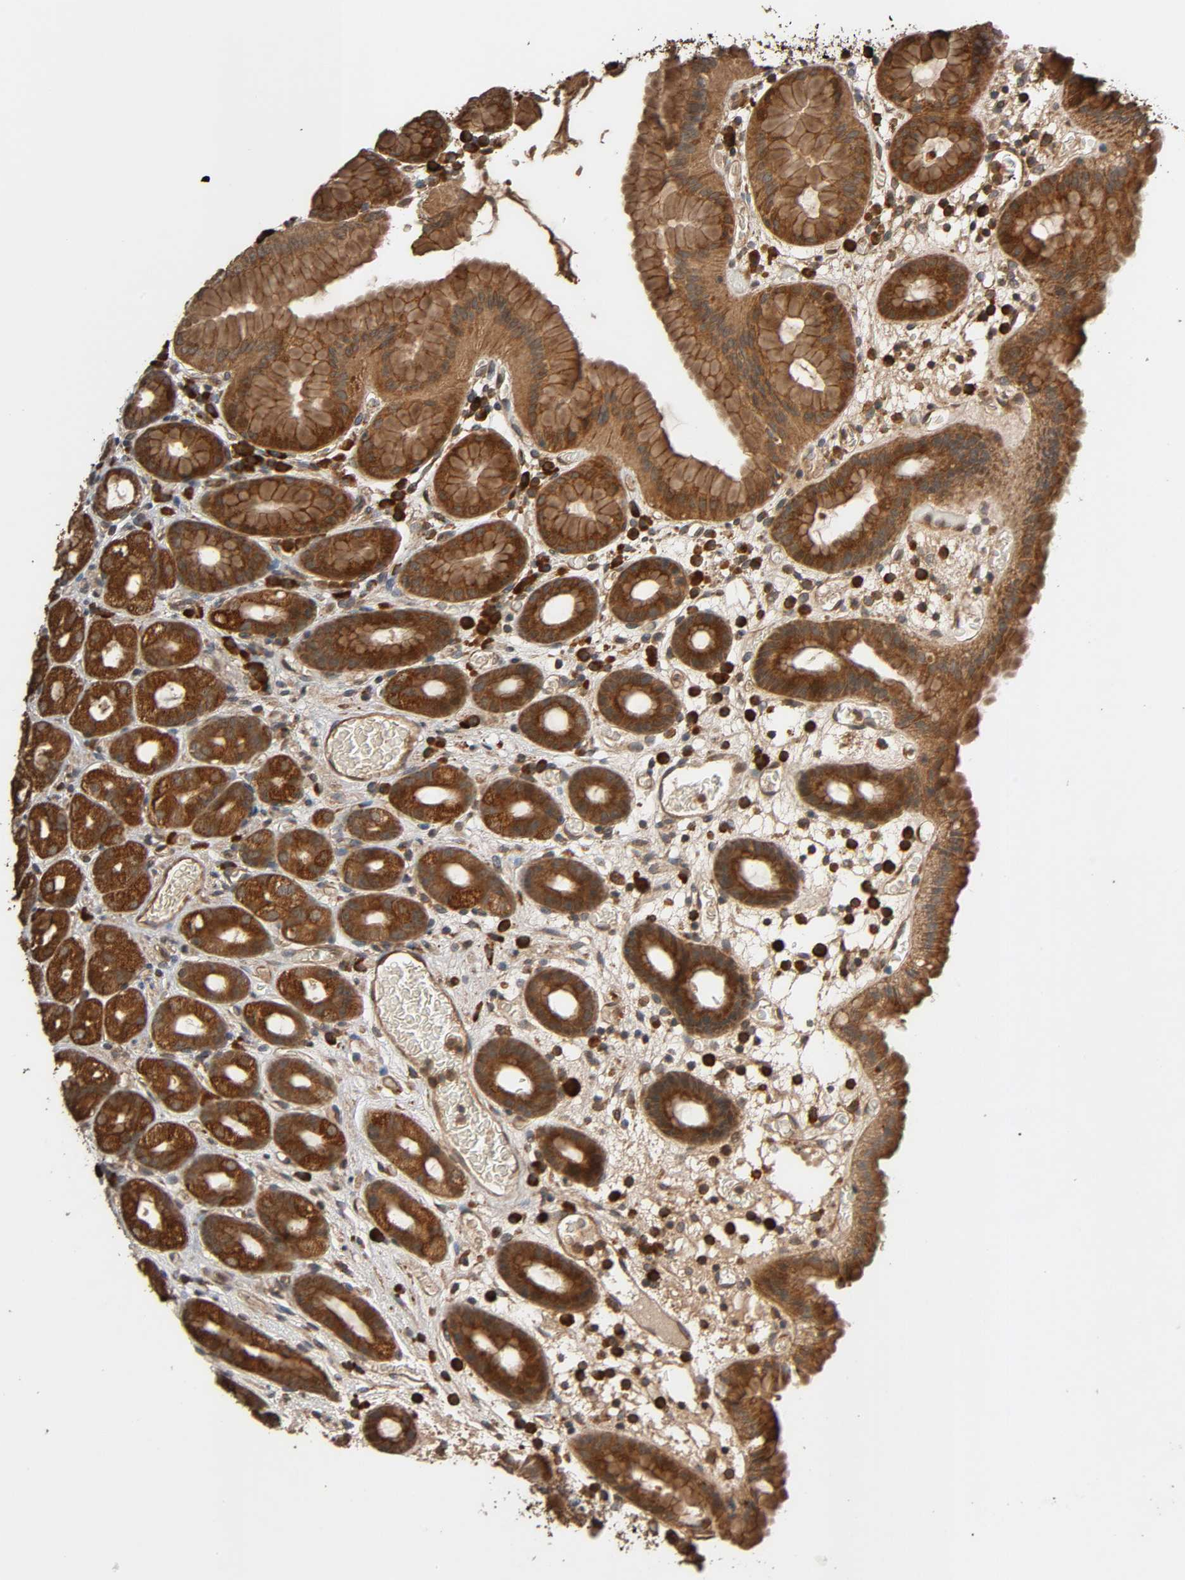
{"staining": {"intensity": "strong", "quantity": ">75%", "location": "cytoplasmic/membranous"}, "tissue": "stomach", "cell_type": "Glandular cells", "image_type": "normal", "snomed": [{"axis": "morphology", "description": "Normal tissue, NOS"}, {"axis": "topography", "description": "Stomach, upper"}], "caption": "Protein expression analysis of normal human stomach reveals strong cytoplasmic/membranous positivity in about >75% of glandular cells. (Brightfield microscopy of DAB IHC at high magnification).", "gene": "MAP3K8", "patient": {"sex": "male", "age": 68}}